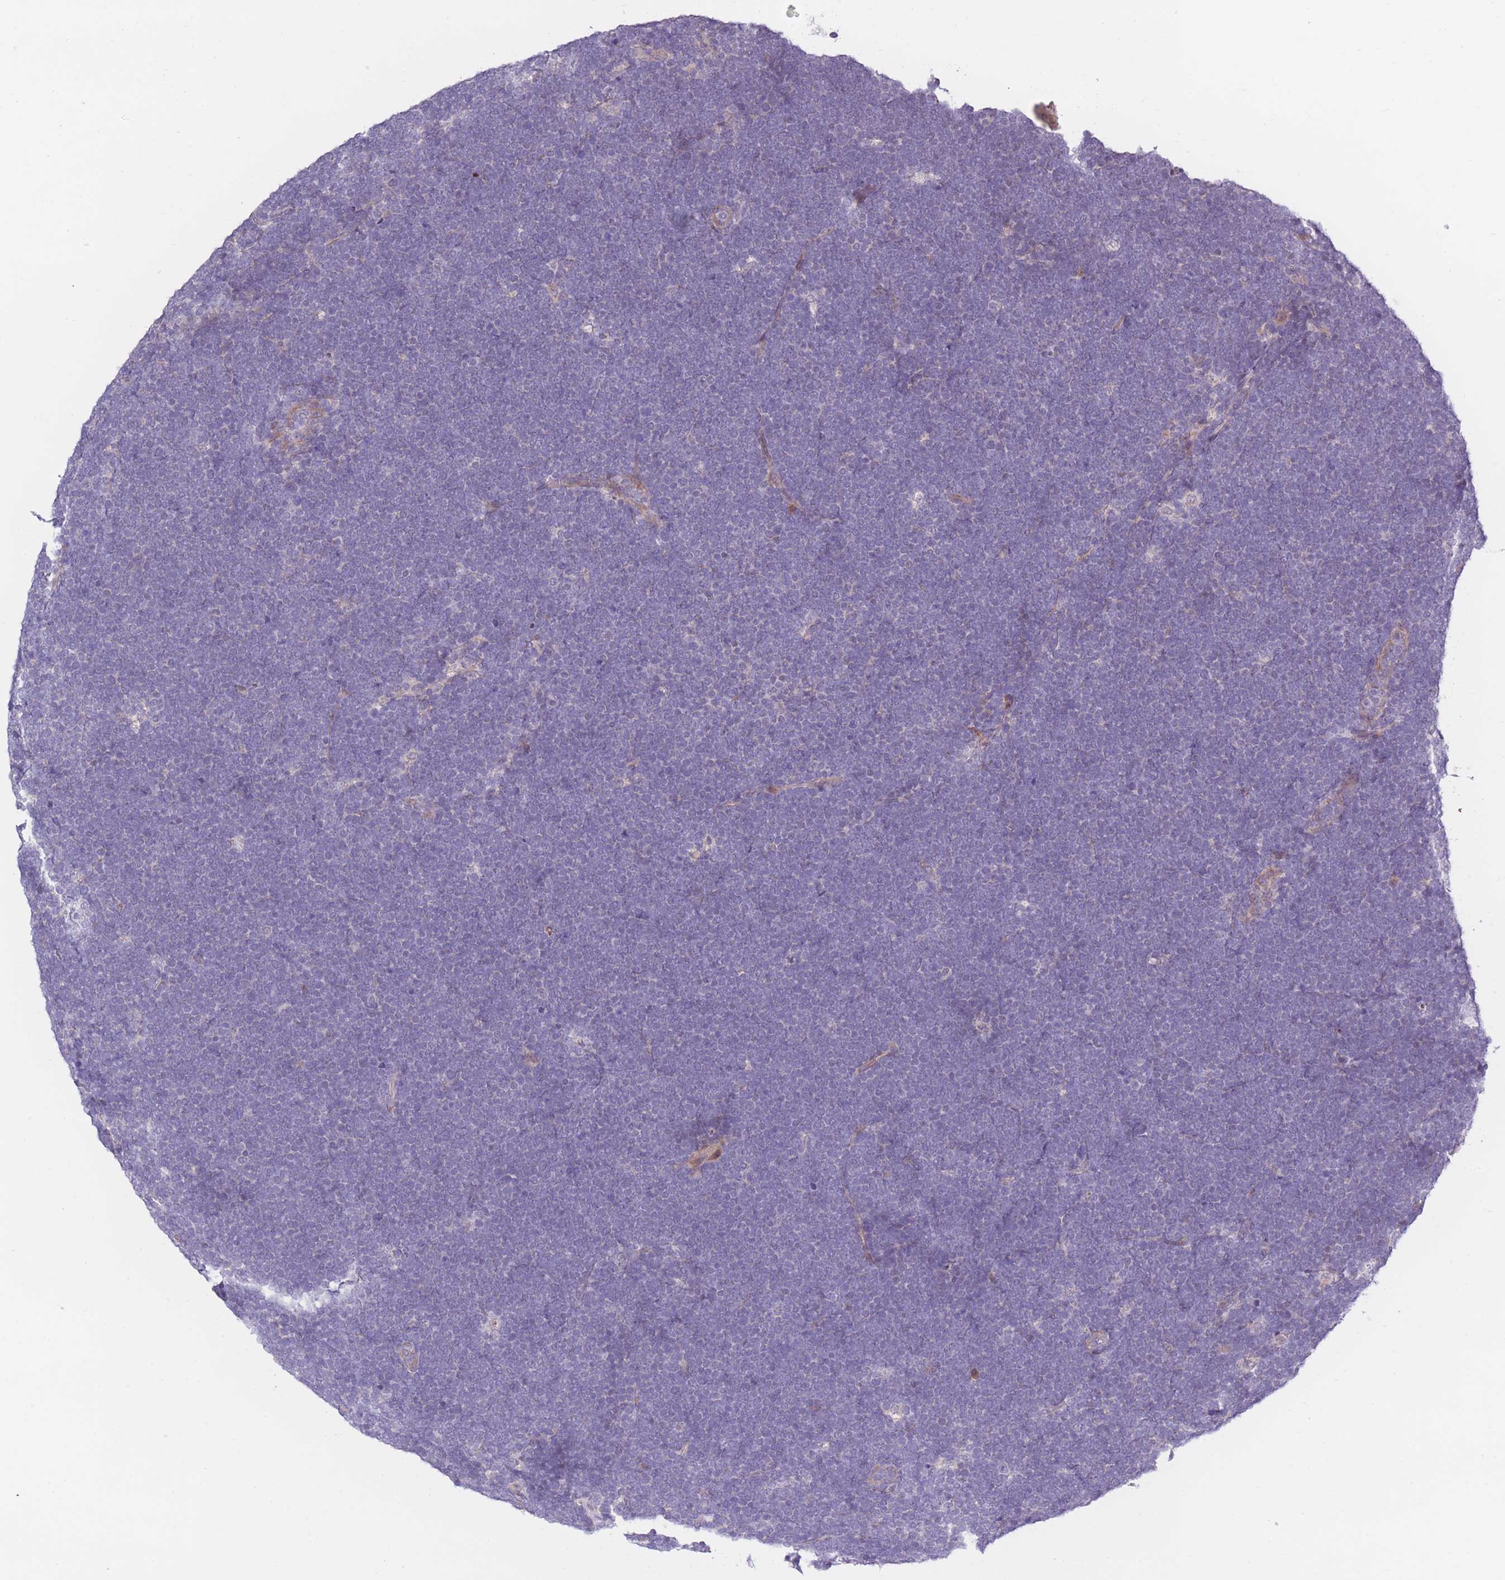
{"staining": {"intensity": "negative", "quantity": "none", "location": "none"}, "tissue": "lymphoma", "cell_type": "Tumor cells", "image_type": "cancer", "snomed": [{"axis": "morphology", "description": "Malignant lymphoma, non-Hodgkin's type, High grade"}, {"axis": "topography", "description": "Lymph node"}], "caption": "This is a image of IHC staining of lymphoma, which shows no positivity in tumor cells.", "gene": "CCNQ", "patient": {"sex": "male", "age": 13}}